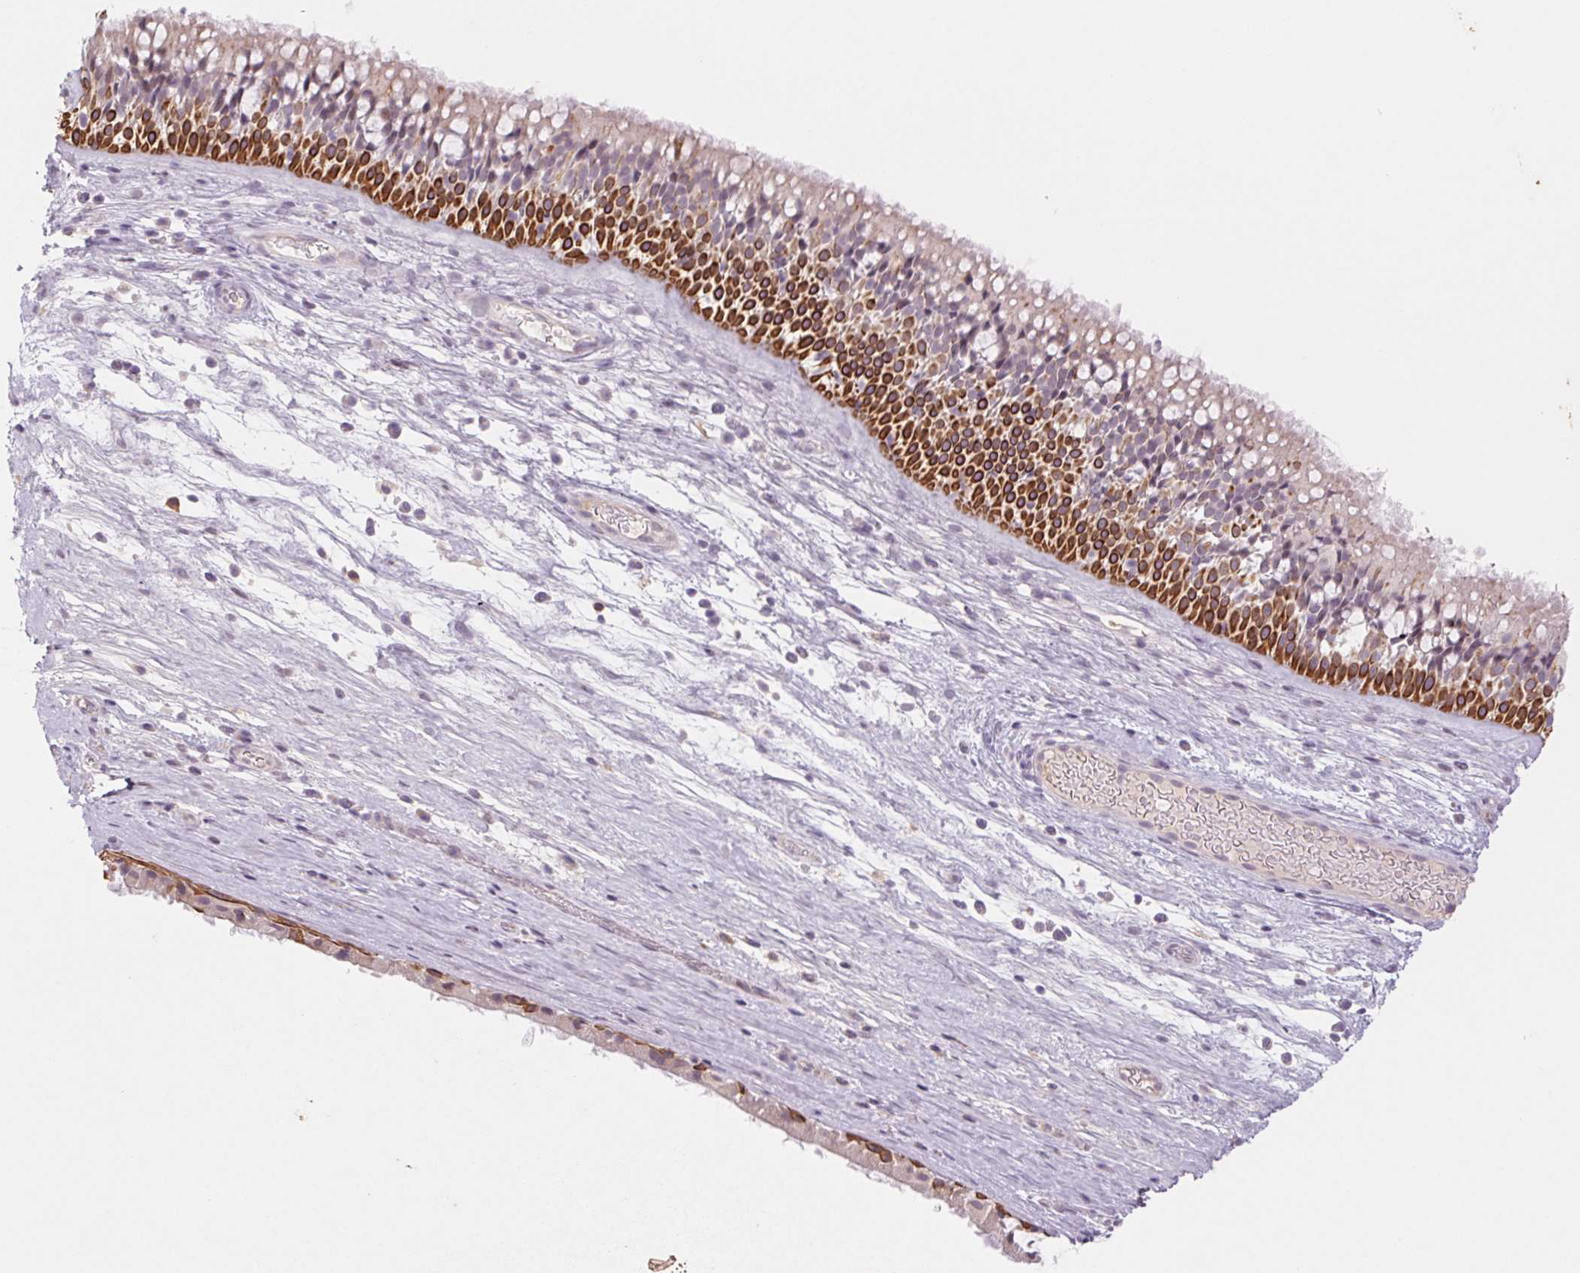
{"staining": {"intensity": "strong", "quantity": "25%-75%", "location": "cytoplasmic/membranous"}, "tissue": "nasopharynx", "cell_type": "Respiratory epithelial cells", "image_type": "normal", "snomed": [{"axis": "morphology", "description": "Normal tissue, NOS"}, {"axis": "topography", "description": "Nasopharynx"}], "caption": "DAB (3,3'-diaminobenzidine) immunohistochemical staining of unremarkable nasopharynx reveals strong cytoplasmic/membranous protein positivity in about 25%-75% of respiratory epithelial cells.", "gene": "KRT1", "patient": {"sex": "male", "age": 74}}